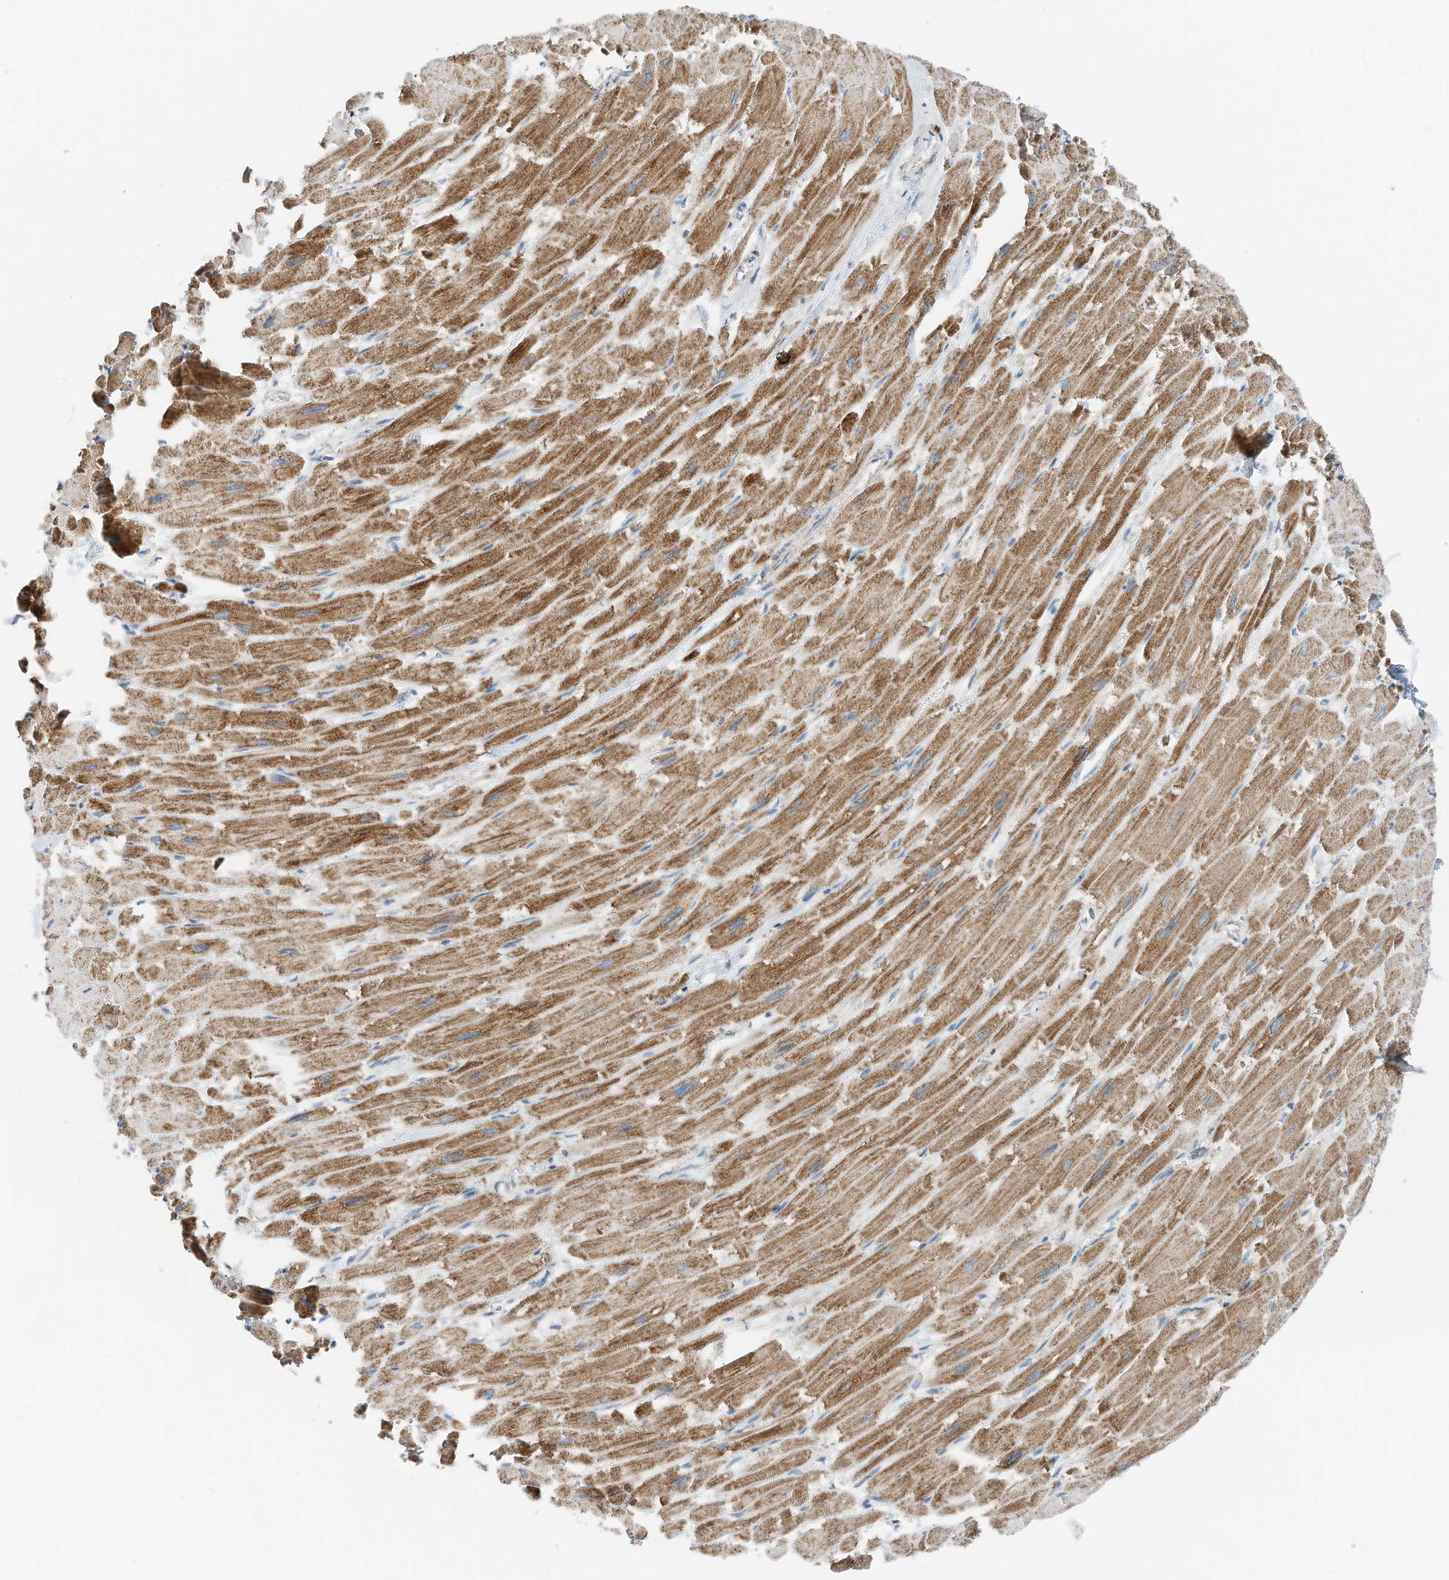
{"staining": {"intensity": "moderate", "quantity": ">75%", "location": "cytoplasmic/membranous"}, "tissue": "heart muscle", "cell_type": "Cardiomyocytes", "image_type": "normal", "snomed": [{"axis": "morphology", "description": "Normal tissue, NOS"}, {"axis": "topography", "description": "Heart"}], "caption": "Approximately >75% of cardiomyocytes in normal human heart muscle show moderate cytoplasmic/membranous protein staining as visualized by brown immunohistochemical staining.", "gene": "RMND1", "patient": {"sex": "male", "age": 54}}